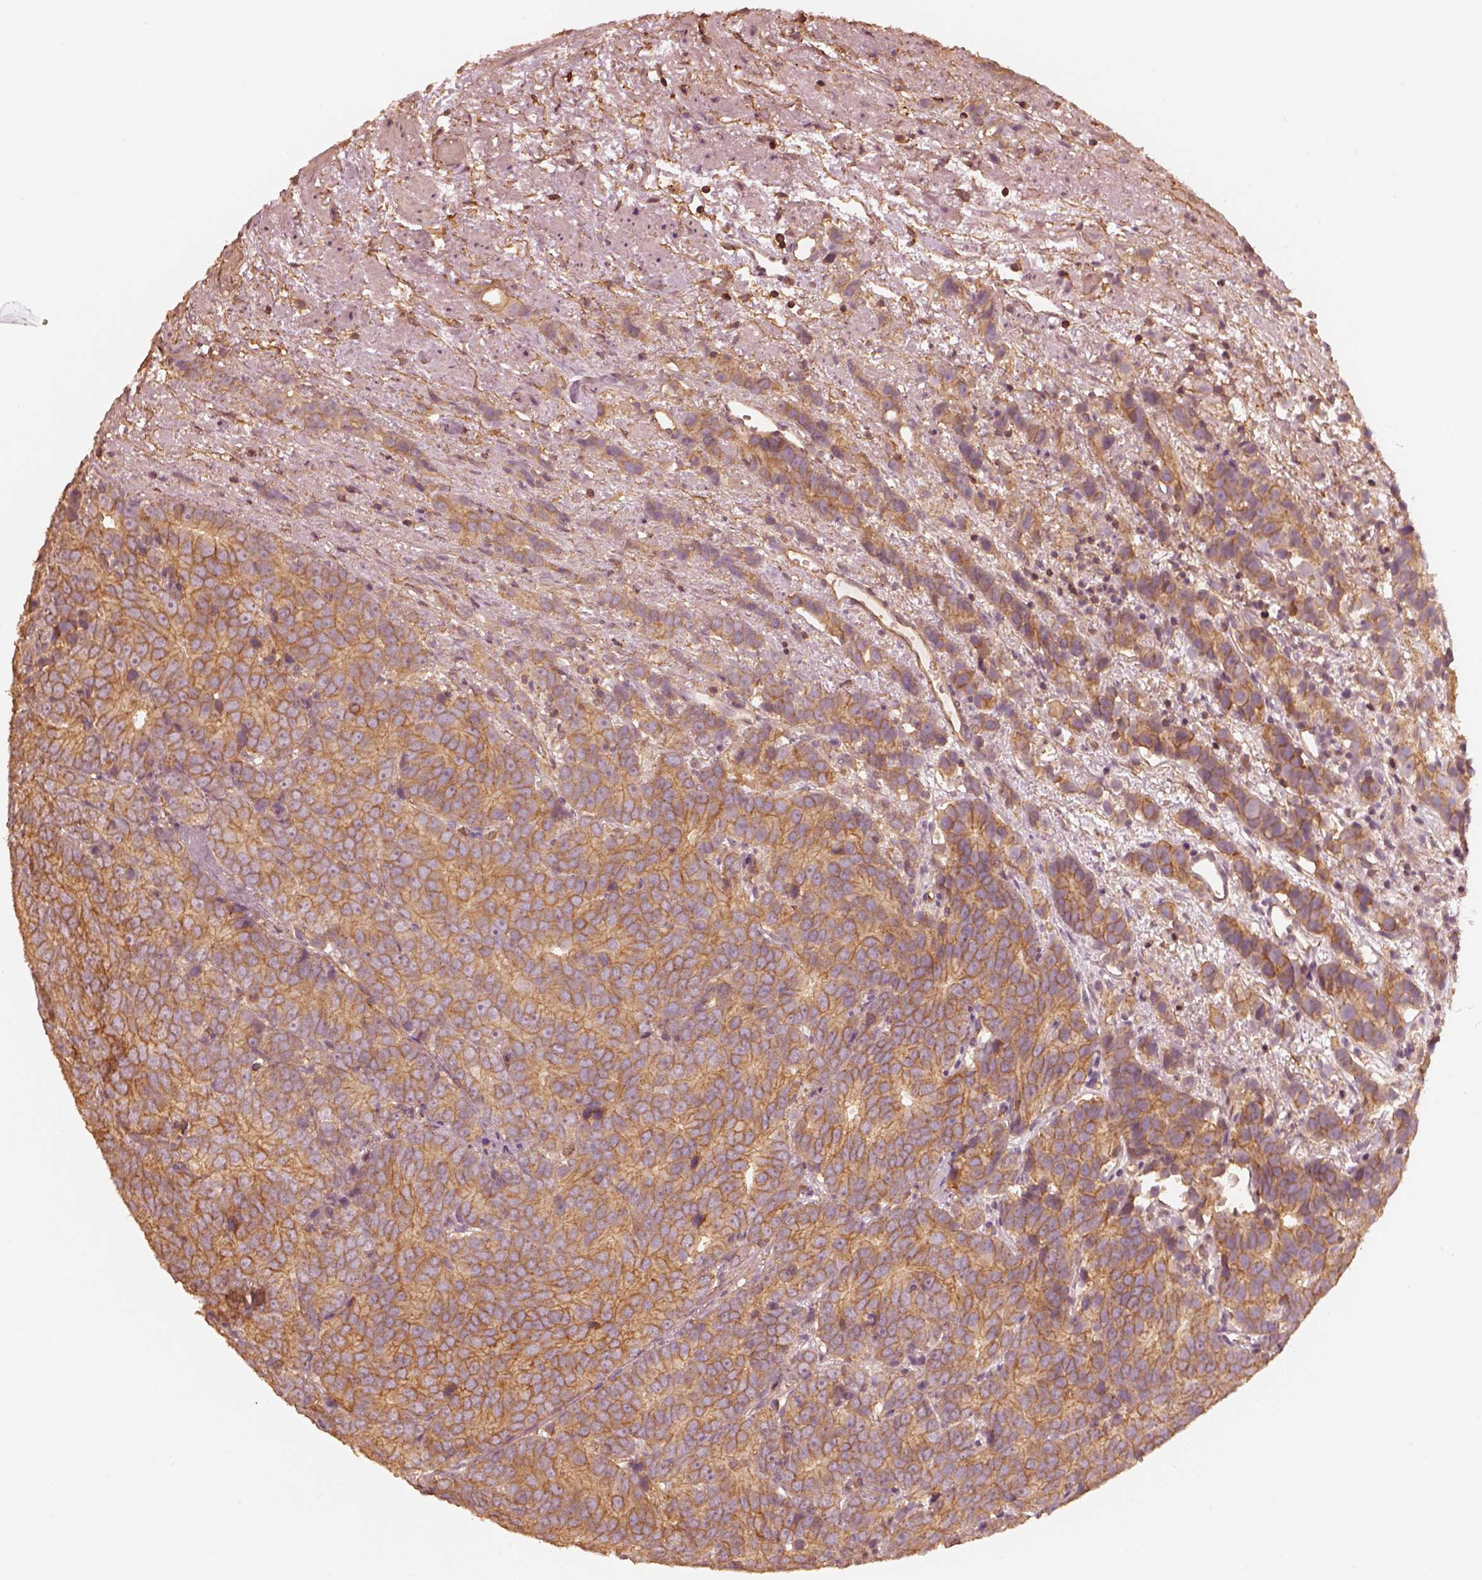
{"staining": {"intensity": "strong", "quantity": "25%-75%", "location": "cytoplasmic/membranous"}, "tissue": "prostate cancer", "cell_type": "Tumor cells", "image_type": "cancer", "snomed": [{"axis": "morphology", "description": "Adenocarcinoma, High grade"}, {"axis": "topography", "description": "Prostate"}], "caption": "Prostate adenocarcinoma (high-grade) stained with IHC demonstrates strong cytoplasmic/membranous staining in approximately 25%-75% of tumor cells.", "gene": "WDR7", "patient": {"sex": "male", "age": 90}}